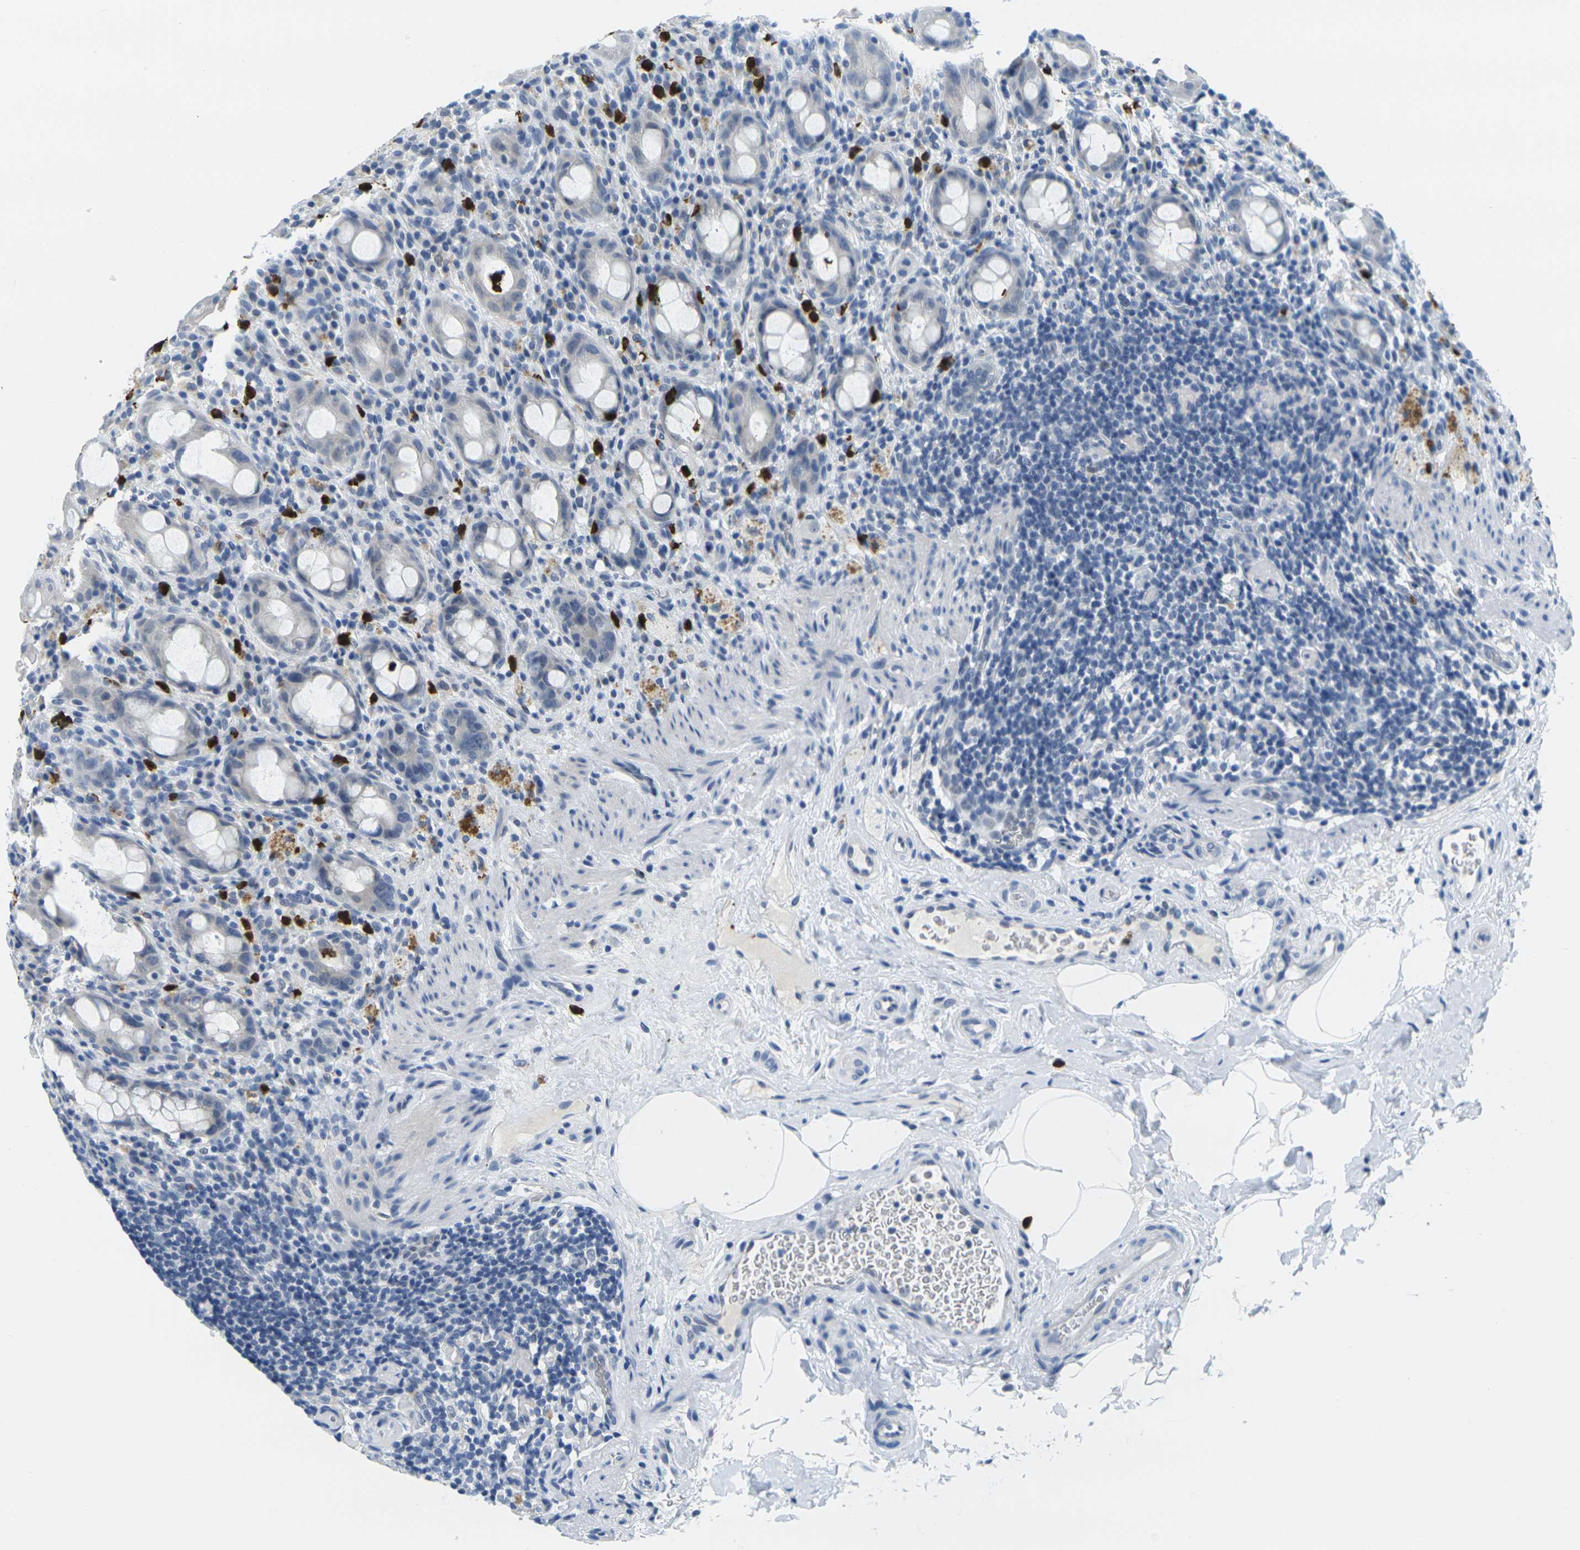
{"staining": {"intensity": "negative", "quantity": "none", "location": "none"}, "tissue": "rectum", "cell_type": "Glandular cells", "image_type": "normal", "snomed": [{"axis": "morphology", "description": "Normal tissue, NOS"}, {"axis": "topography", "description": "Rectum"}], "caption": "DAB immunohistochemical staining of benign human rectum shows no significant positivity in glandular cells. (DAB immunohistochemistry (IHC) visualized using brightfield microscopy, high magnification).", "gene": "GPR15", "patient": {"sex": "male", "age": 44}}